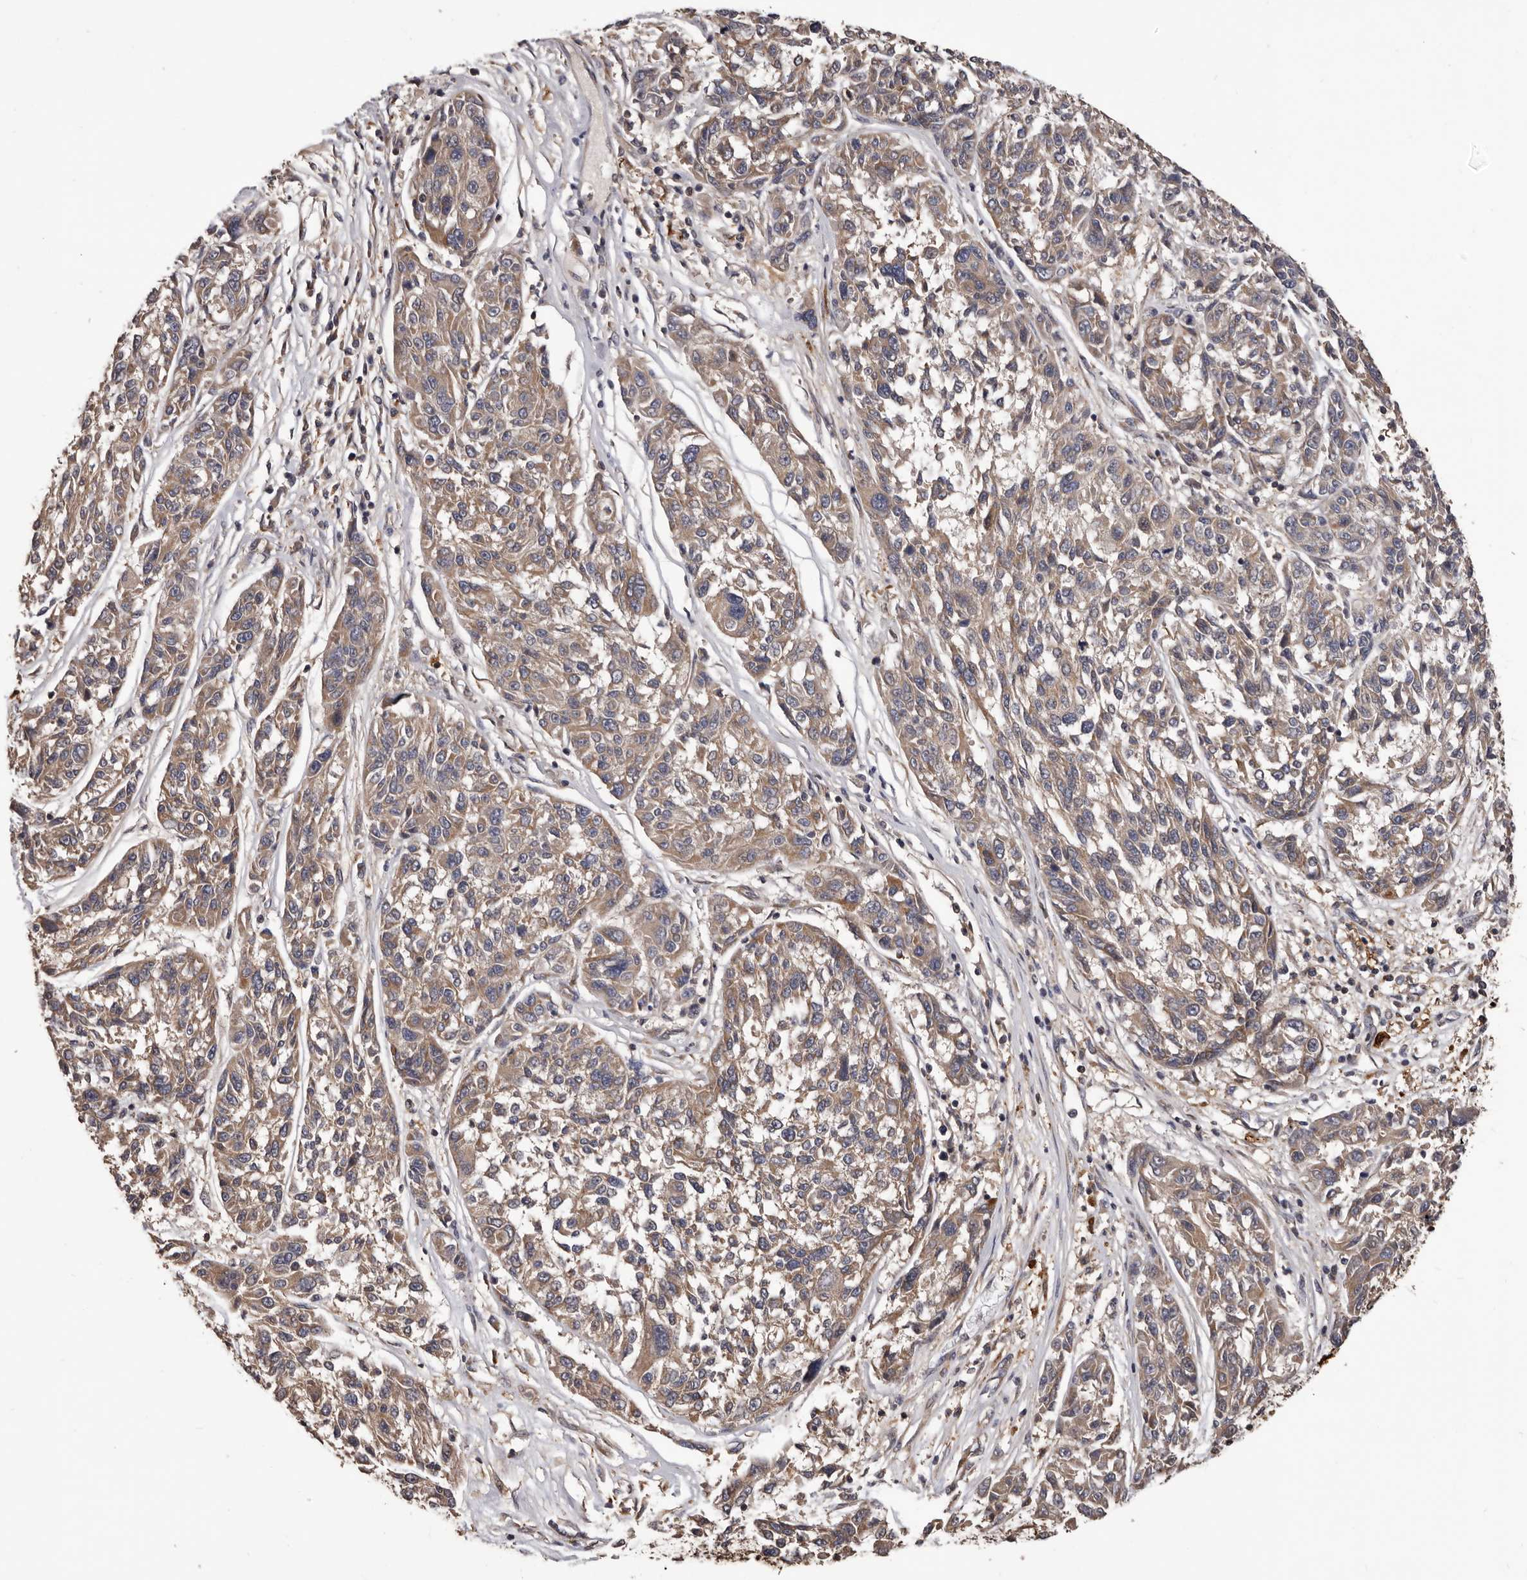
{"staining": {"intensity": "weak", "quantity": "25%-75%", "location": "cytoplasmic/membranous"}, "tissue": "melanoma", "cell_type": "Tumor cells", "image_type": "cancer", "snomed": [{"axis": "morphology", "description": "Malignant melanoma, NOS"}, {"axis": "topography", "description": "Skin"}], "caption": "Immunohistochemical staining of human melanoma shows weak cytoplasmic/membranous protein expression in approximately 25%-75% of tumor cells. (DAB IHC, brown staining for protein, blue staining for nuclei).", "gene": "ADAMTS2", "patient": {"sex": "male", "age": 53}}